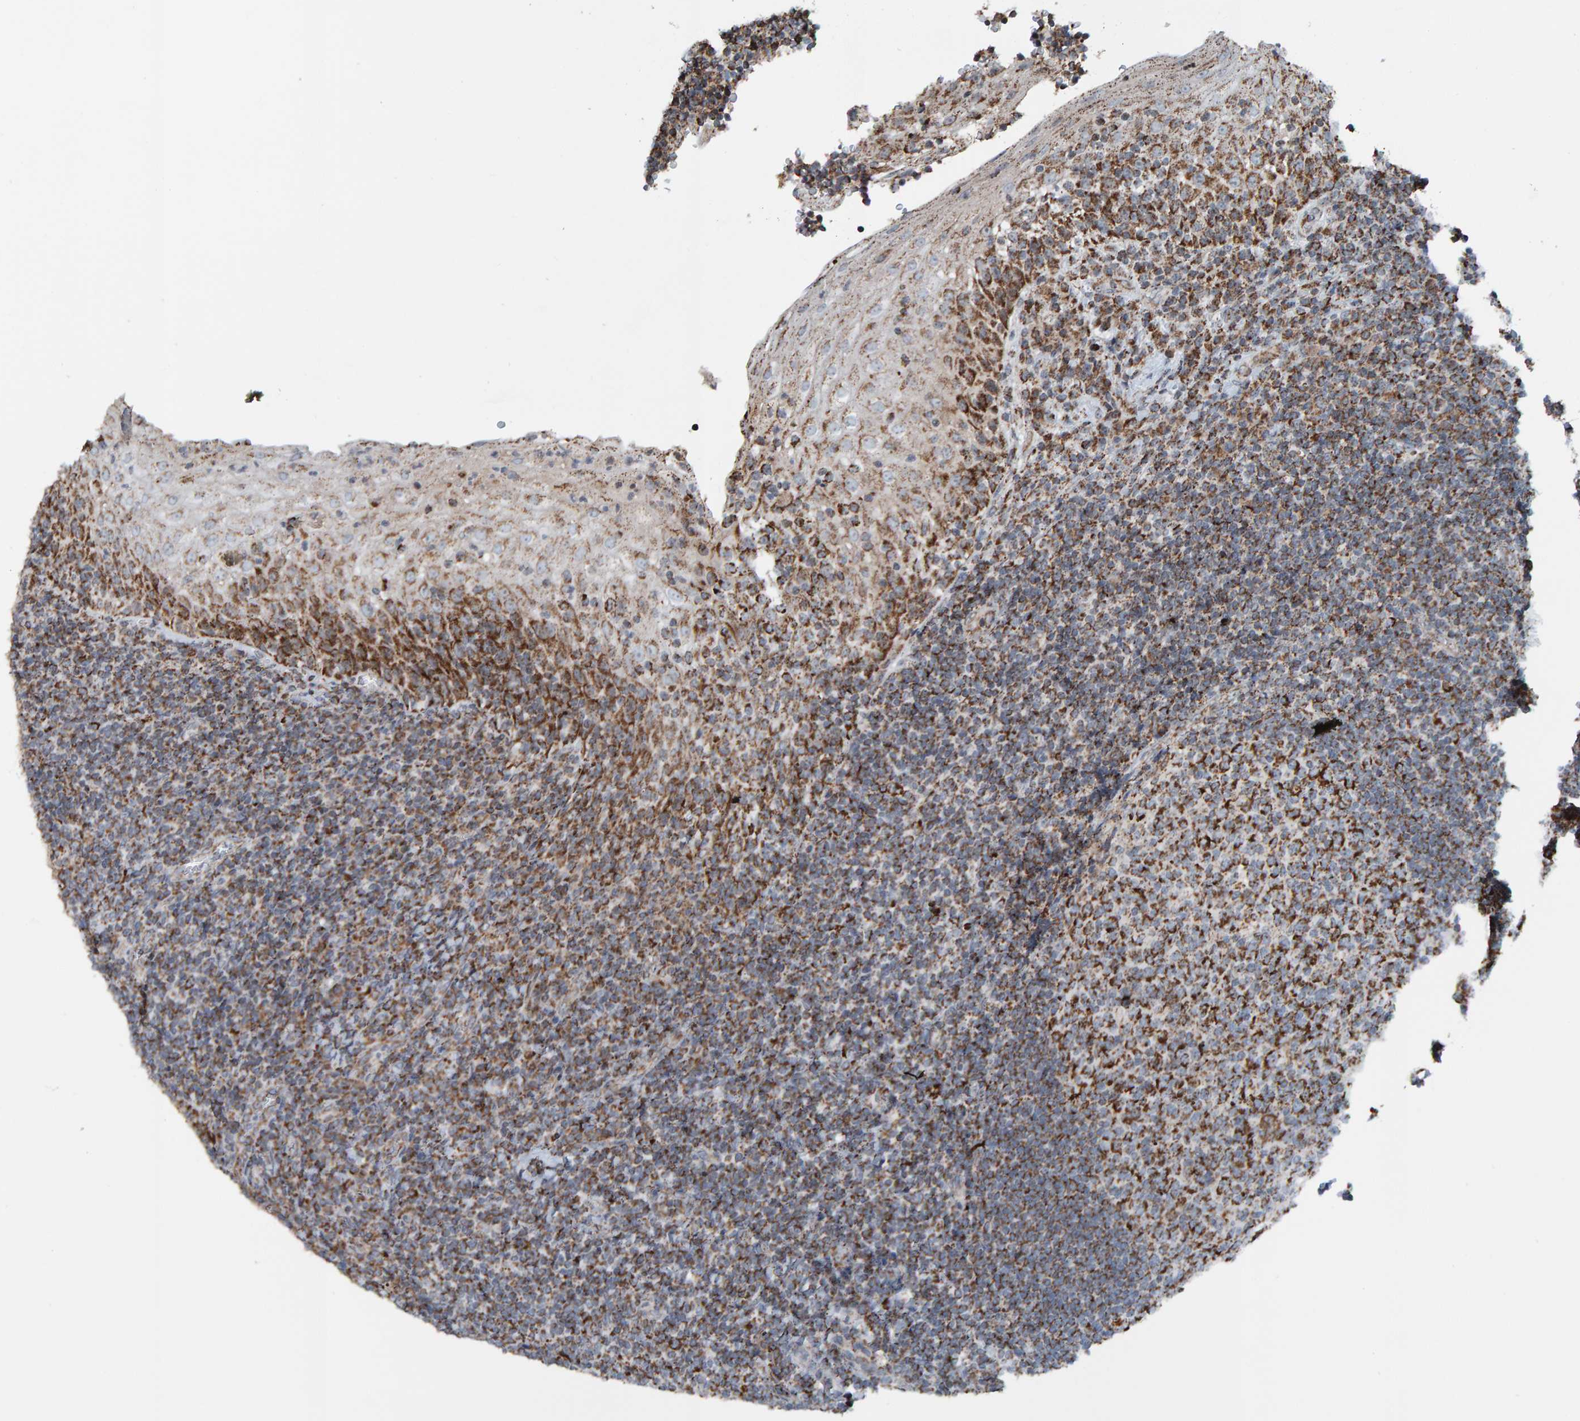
{"staining": {"intensity": "strong", "quantity": ">75%", "location": "cytoplasmic/membranous"}, "tissue": "tonsil", "cell_type": "Germinal center cells", "image_type": "normal", "snomed": [{"axis": "morphology", "description": "Normal tissue, NOS"}, {"axis": "topography", "description": "Tonsil"}], "caption": "Immunohistochemical staining of normal human tonsil reveals strong cytoplasmic/membranous protein expression in approximately >75% of germinal center cells. (DAB IHC with brightfield microscopy, high magnification).", "gene": "ZNF48", "patient": {"sex": "male", "age": 37}}